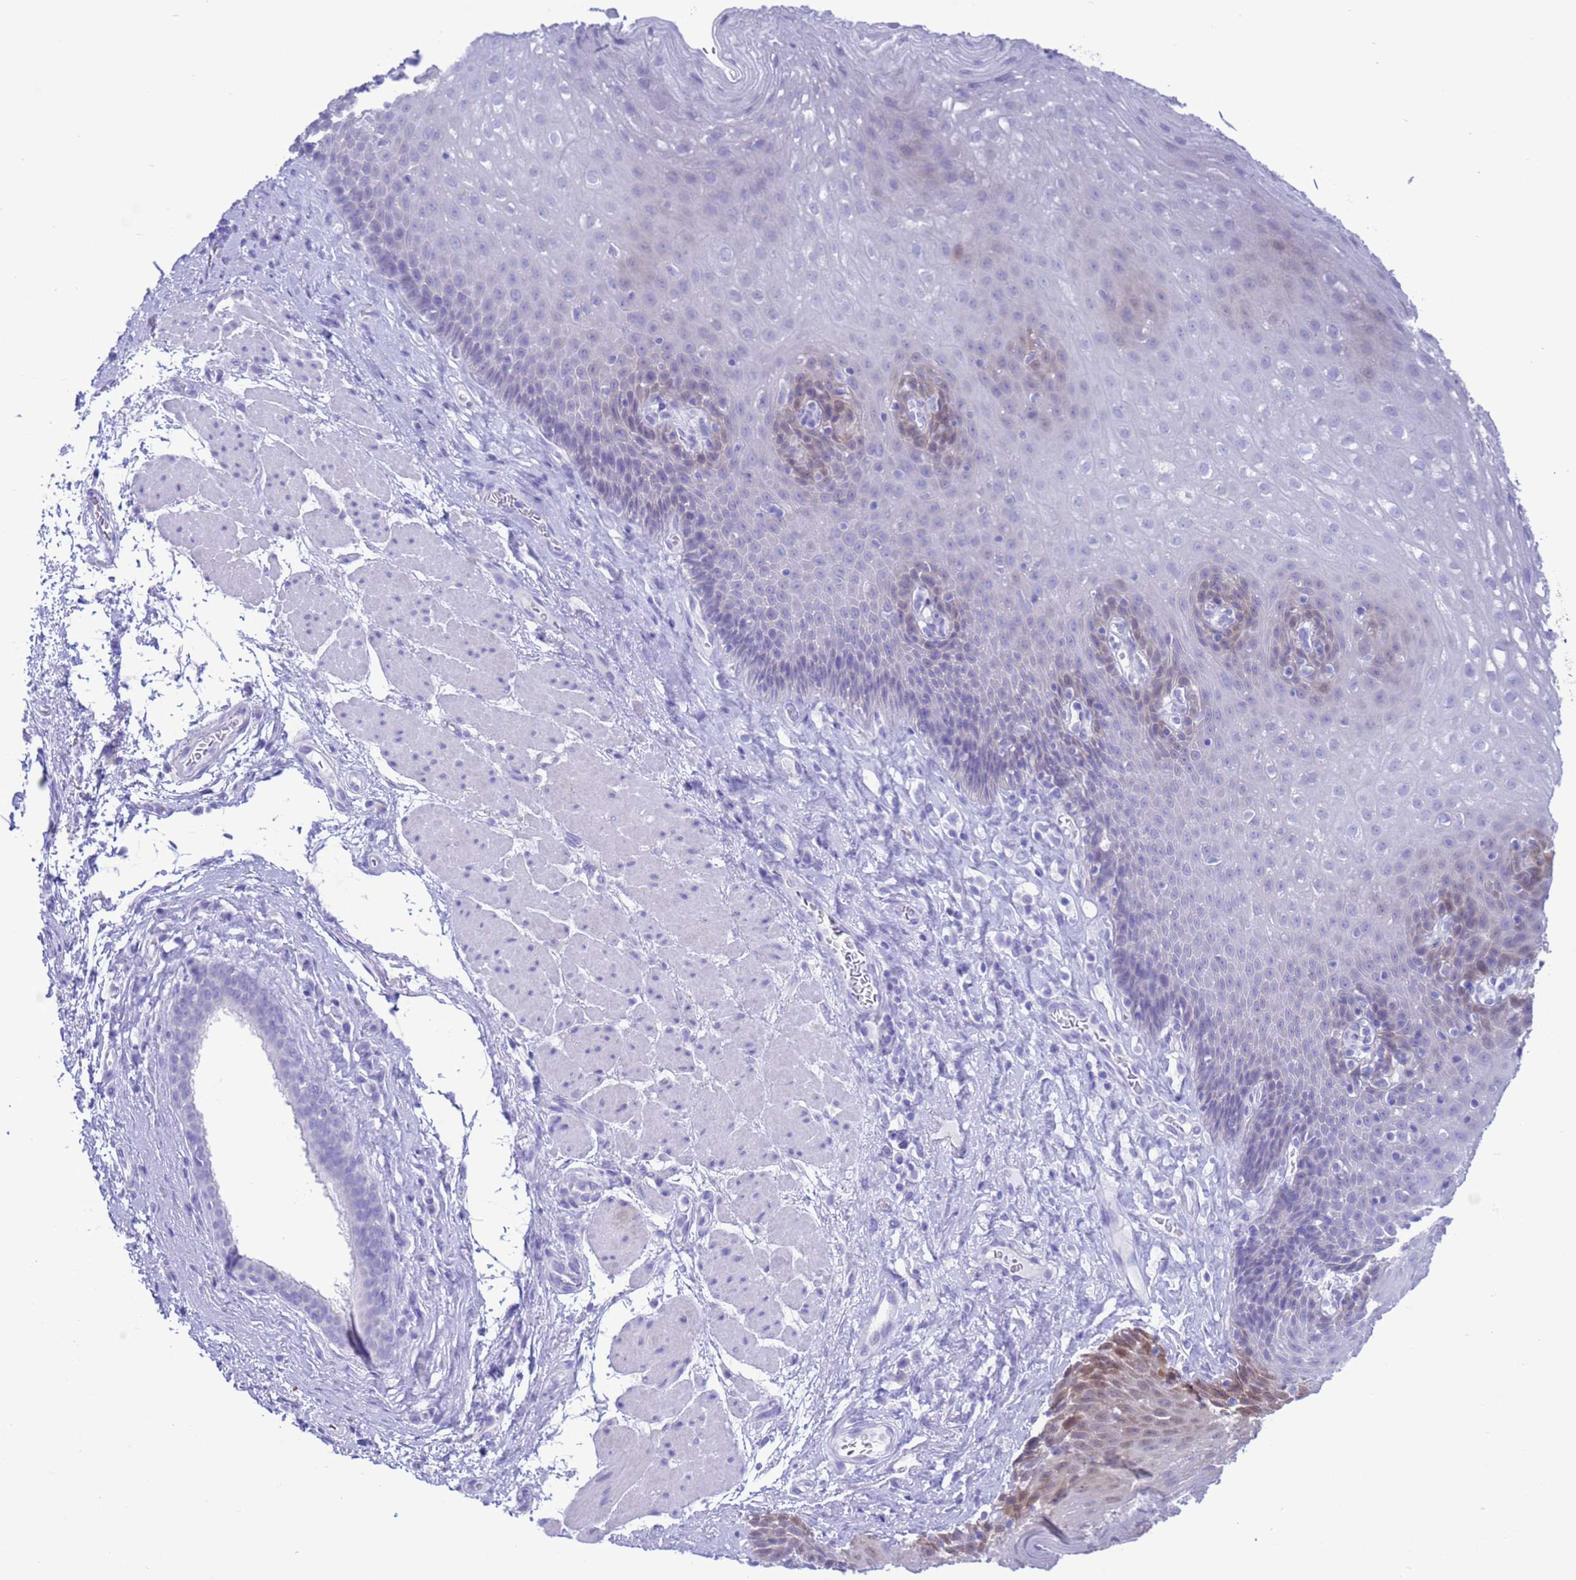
{"staining": {"intensity": "weak", "quantity": "<25%", "location": "cytoplasmic/membranous"}, "tissue": "esophagus", "cell_type": "Squamous epithelial cells", "image_type": "normal", "snomed": [{"axis": "morphology", "description": "Normal tissue, NOS"}, {"axis": "topography", "description": "Esophagus"}], "caption": "High power microscopy photomicrograph of an immunohistochemistry (IHC) micrograph of unremarkable esophagus, revealing no significant positivity in squamous epithelial cells. Nuclei are stained in blue.", "gene": "GSTM1", "patient": {"sex": "female", "age": 66}}